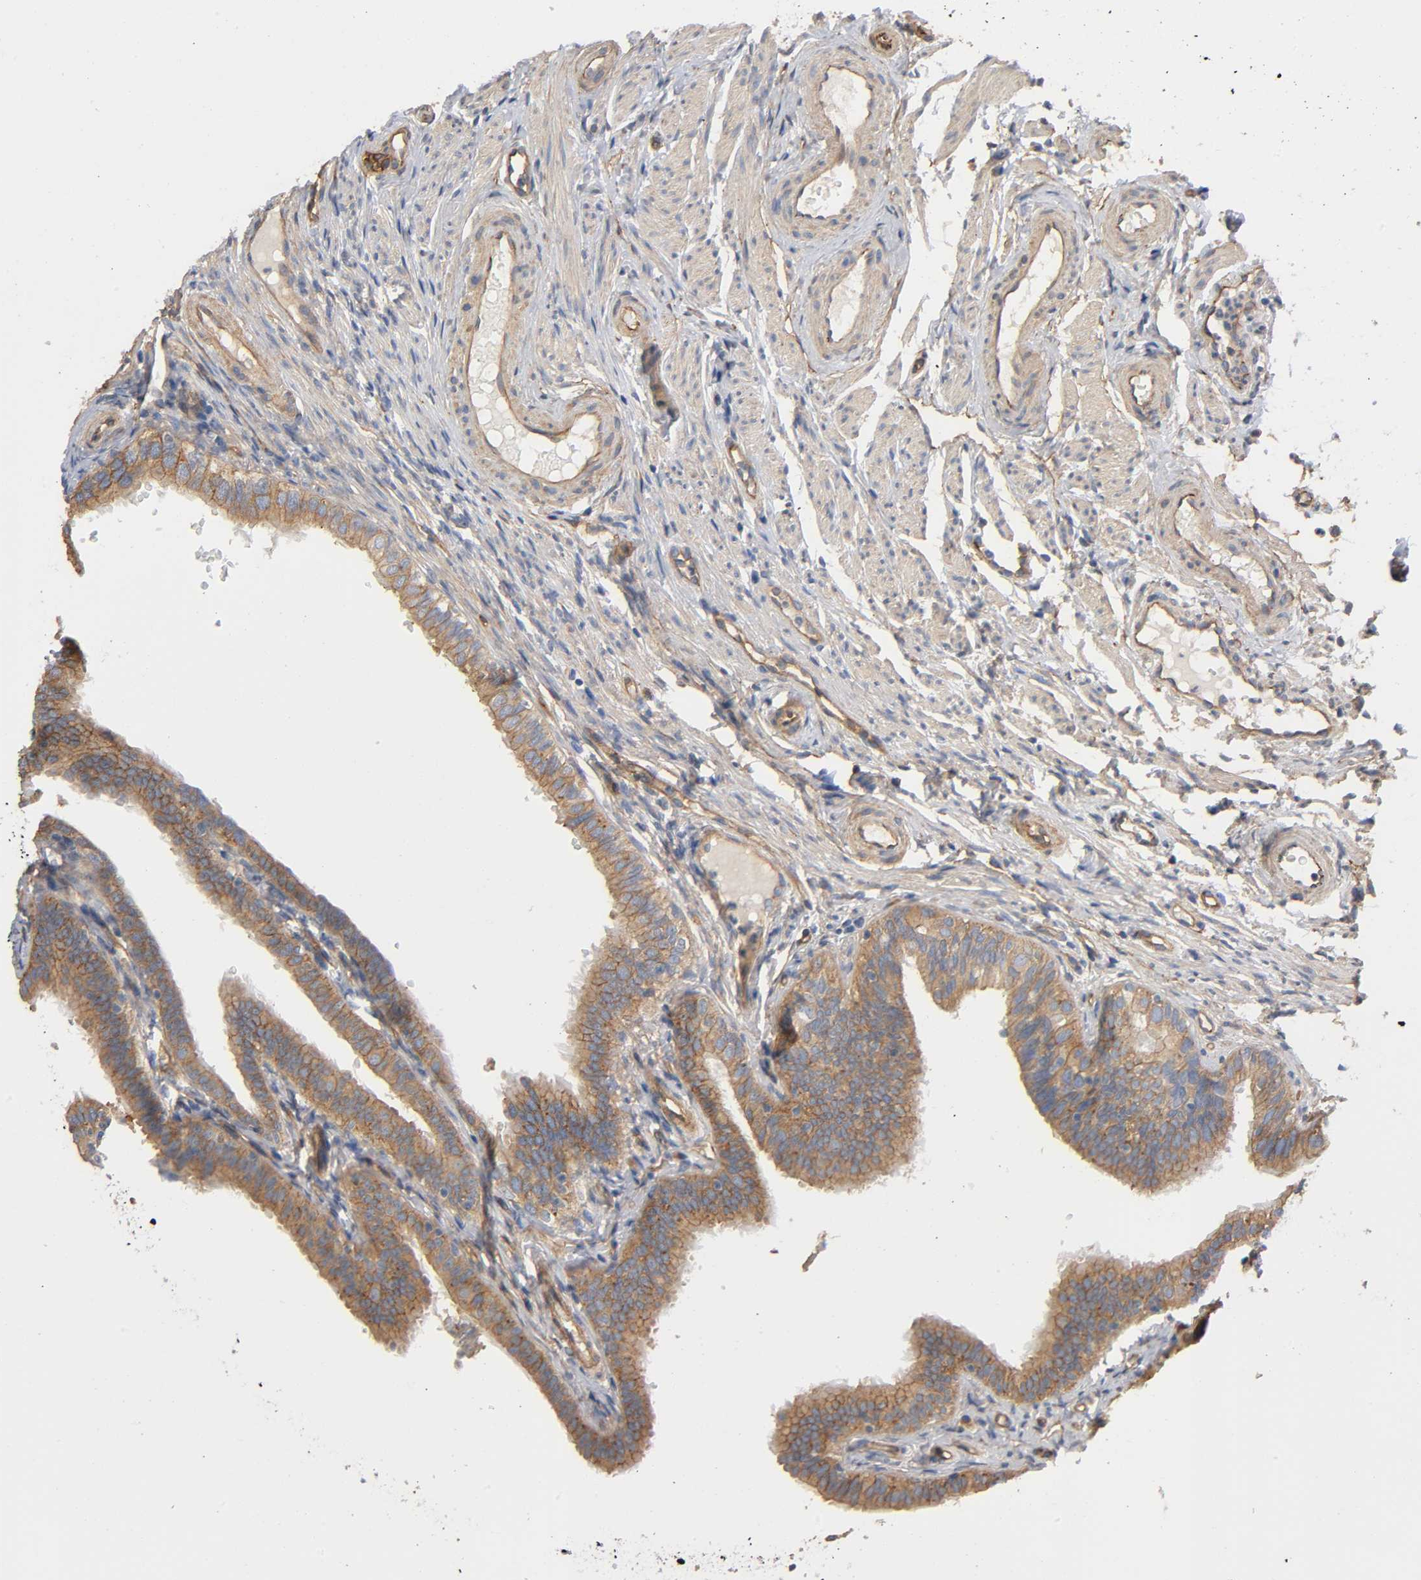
{"staining": {"intensity": "moderate", "quantity": ">75%", "location": "cytoplasmic/membranous"}, "tissue": "fallopian tube", "cell_type": "Glandular cells", "image_type": "normal", "snomed": [{"axis": "morphology", "description": "Normal tissue, NOS"}, {"axis": "morphology", "description": "Dermoid, NOS"}, {"axis": "topography", "description": "Fallopian tube"}], "caption": "A brown stain shows moderate cytoplasmic/membranous positivity of a protein in glandular cells of normal fallopian tube. The staining was performed using DAB (3,3'-diaminobenzidine), with brown indicating positive protein expression. Nuclei are stained blue with hematoxylin.", "gene": "MARS1", "patient": {"sex": "female", "age": 33}}